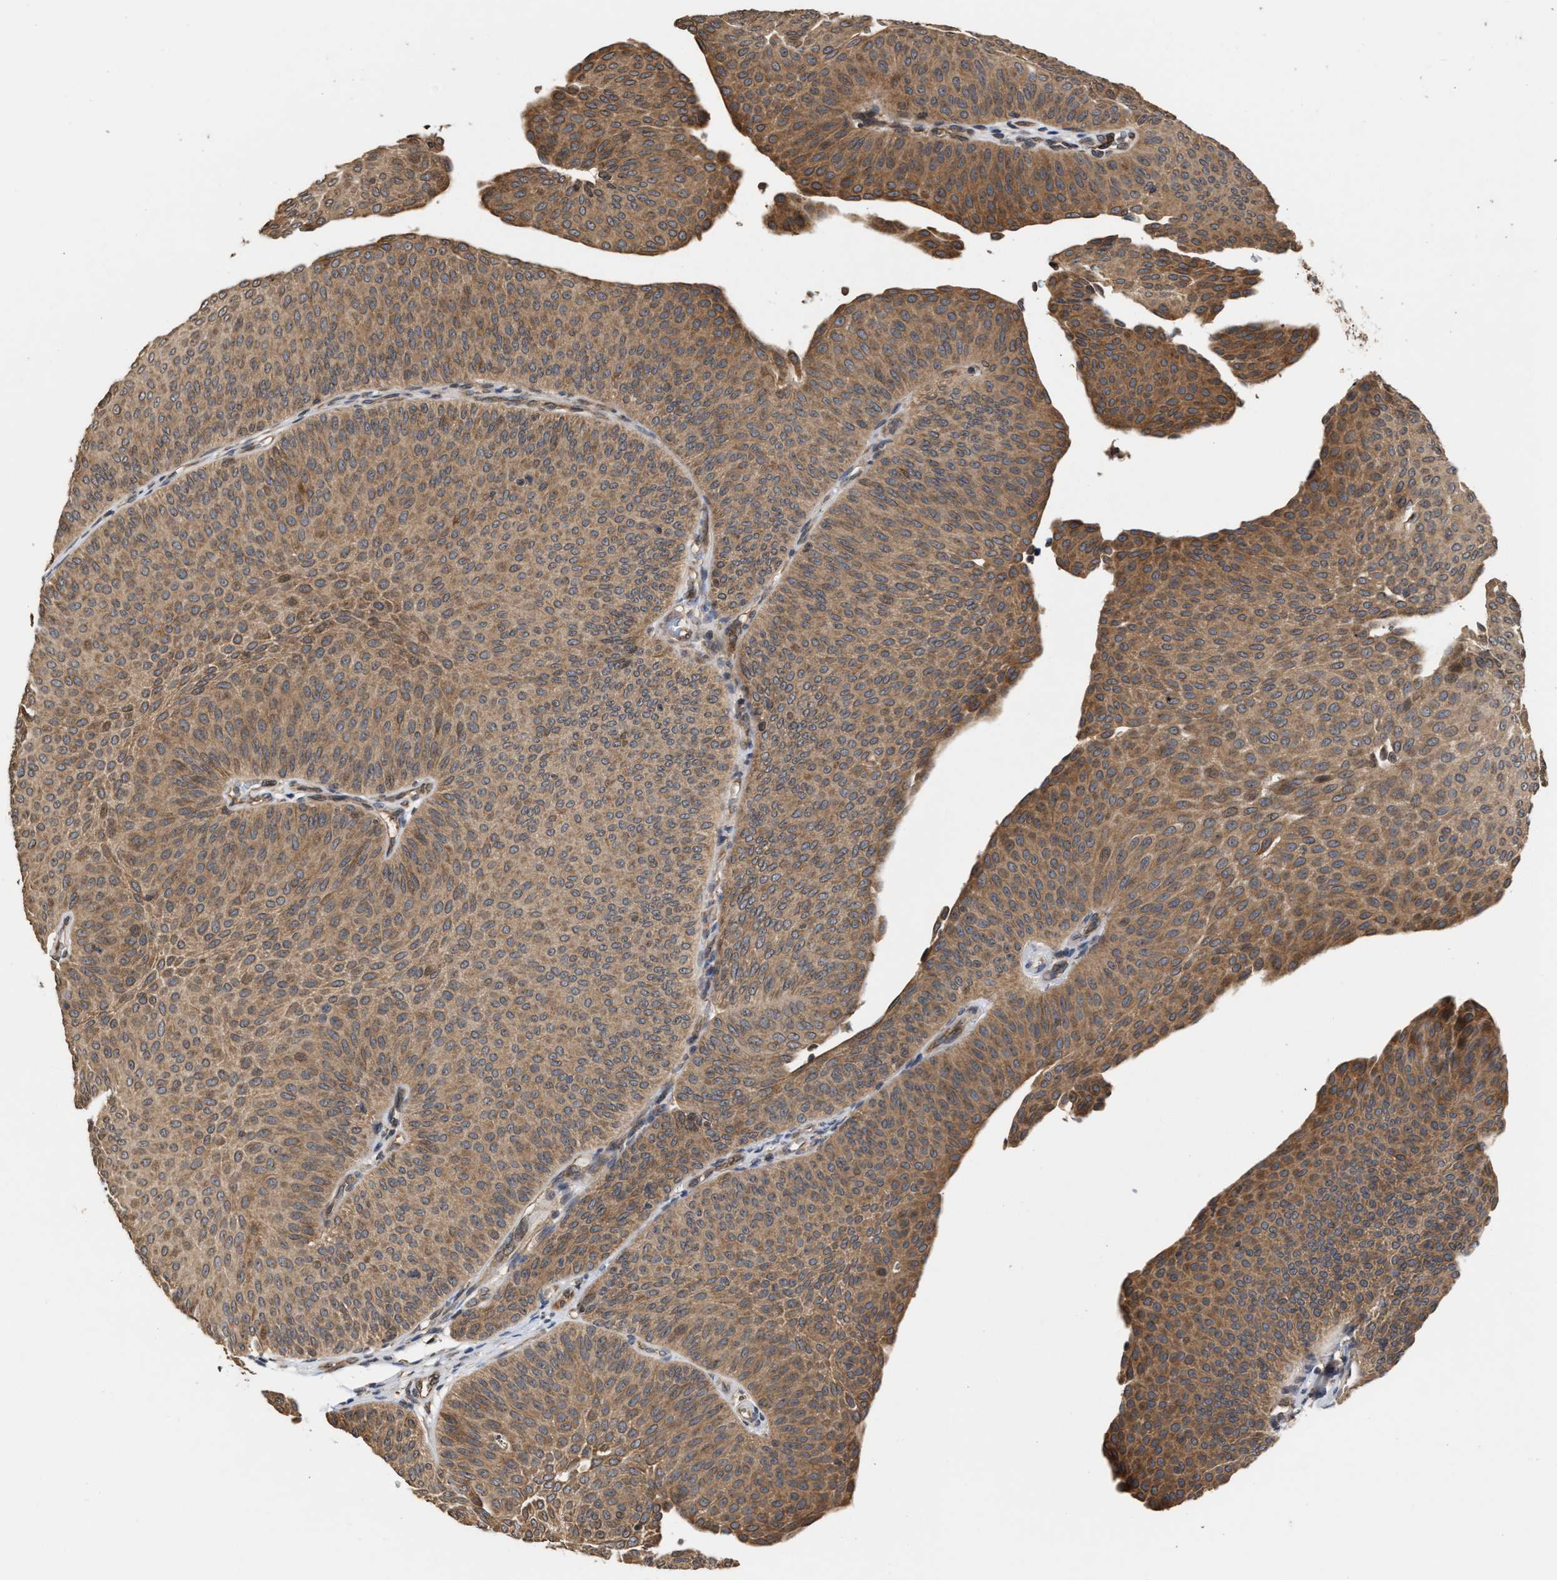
{"staining": {"intensity": "moderate", "quantity": ">75%", "location": "cytoplasmic/membranous"}, "tissue": "urothelial cancer", "cell_type": "Tumor cells", "image_type": "cancer", "snomed": [{"axis": "morphology", "description": "Urothelial carcinoma, Low grade"}, {"axis": "topography", "description": "Urinary bladder"}], "caption": "The image shows a brown stain indicating the presence of a protein in the cytoplasmic/membranous of tumor cells in low-grade urothelial carcinoma.", "gene": "SAR1A", "patient": {"sex": "female", "age": 60}}